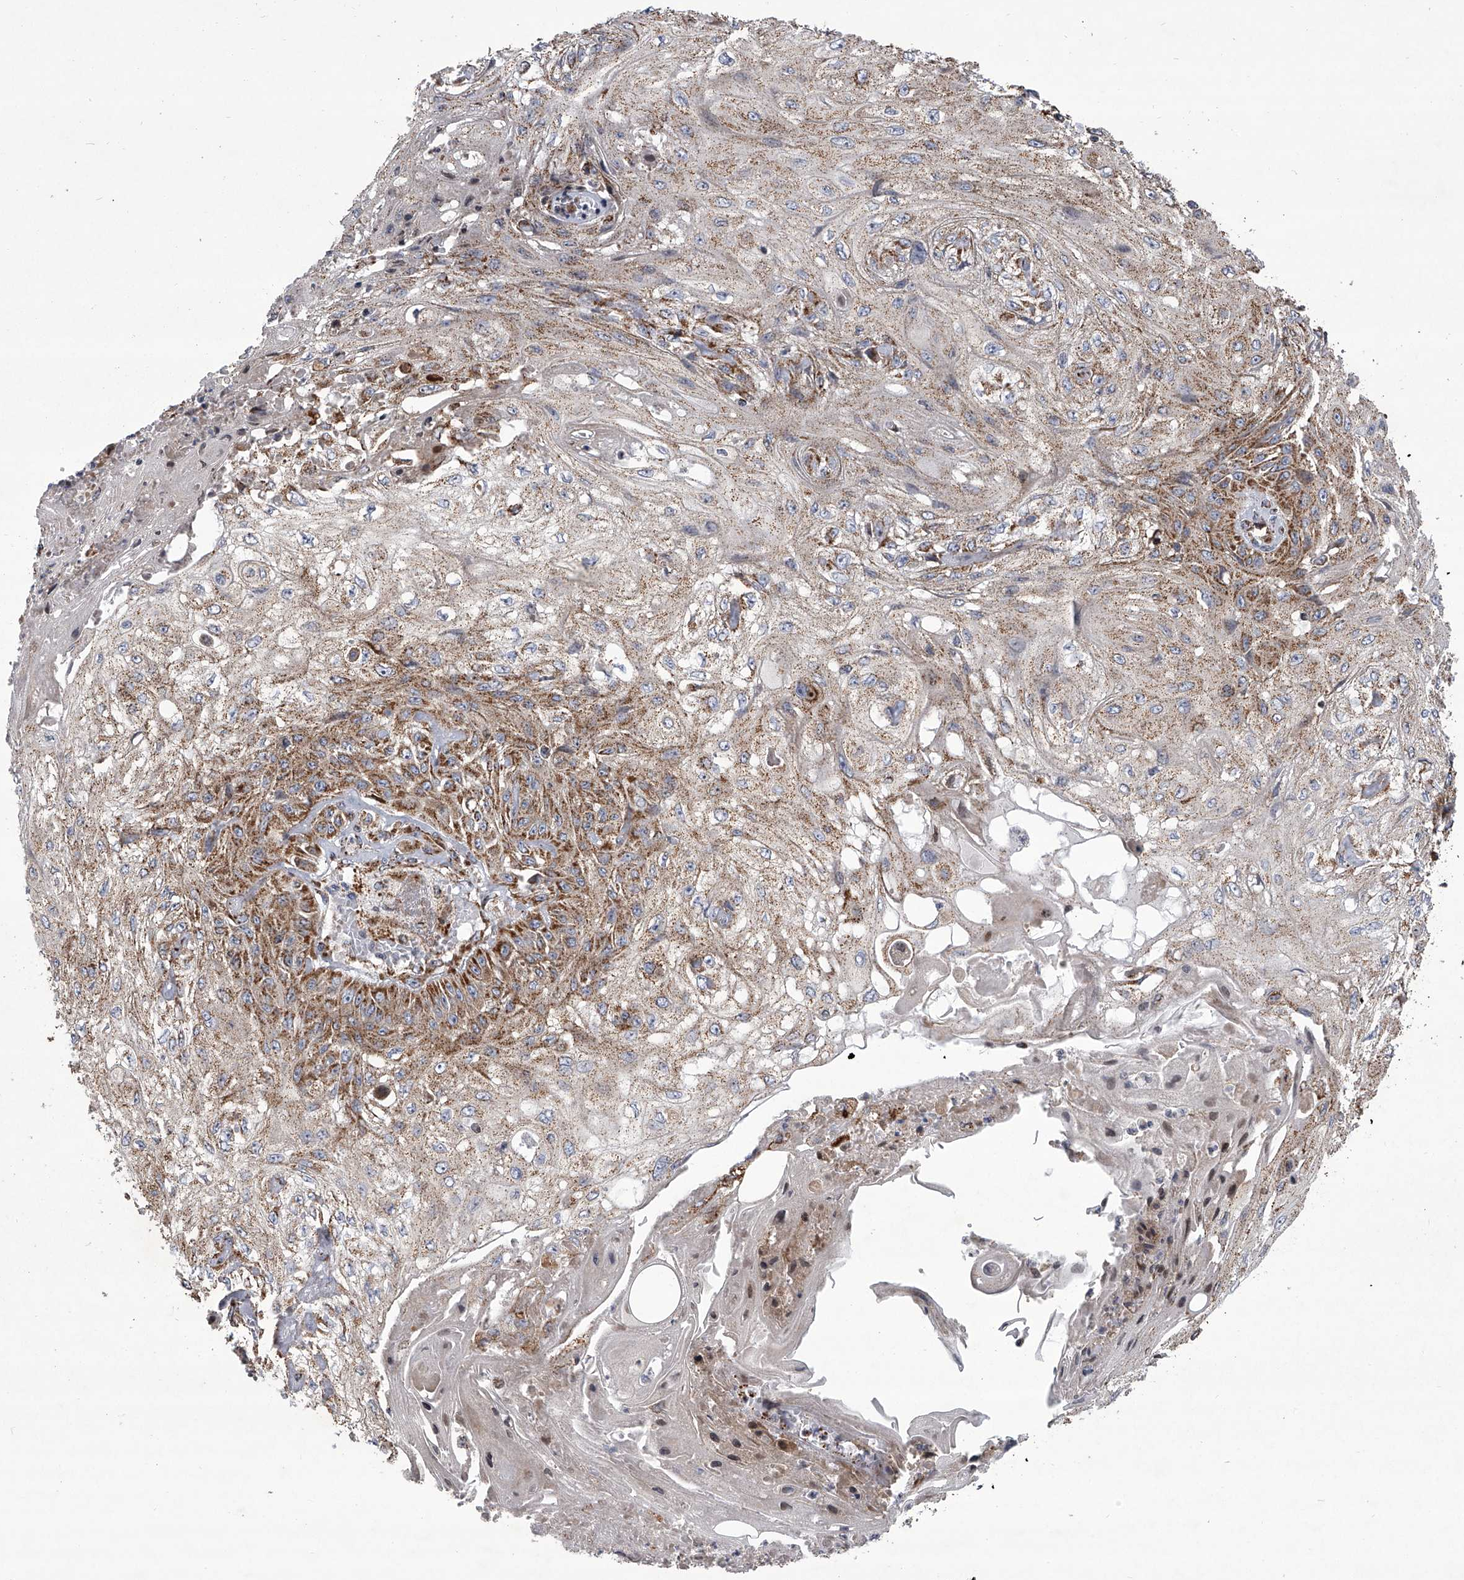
{"staining": {"intensity": "moderate", "quantity": ">75%", "location": "cytoplasmic/membranous"}, "tissue": "skin cancer", "cell_type": "Tumor cells", "image_type": "cancer", "snomed": [{"axis": "morphology", "description": "Squamous cell carcinoma, NOS"}, {"axis": "morphology", "description": "Squamous cell carcinoma, metastatic, NOS"}, {"axis": "topography", "description": "Skin"}, {"axis": "topography", "description": "Lymph node"}], "caption": "Skin cancer (metastatic squamous cell carcinoma) stained for a protein (brown) displays moderate cytoplasmic/membranous positive staining in approximately >75% of tumor cells.", "gene": "ZC3H15", "patient": {"sex": "male", "age": 75}}